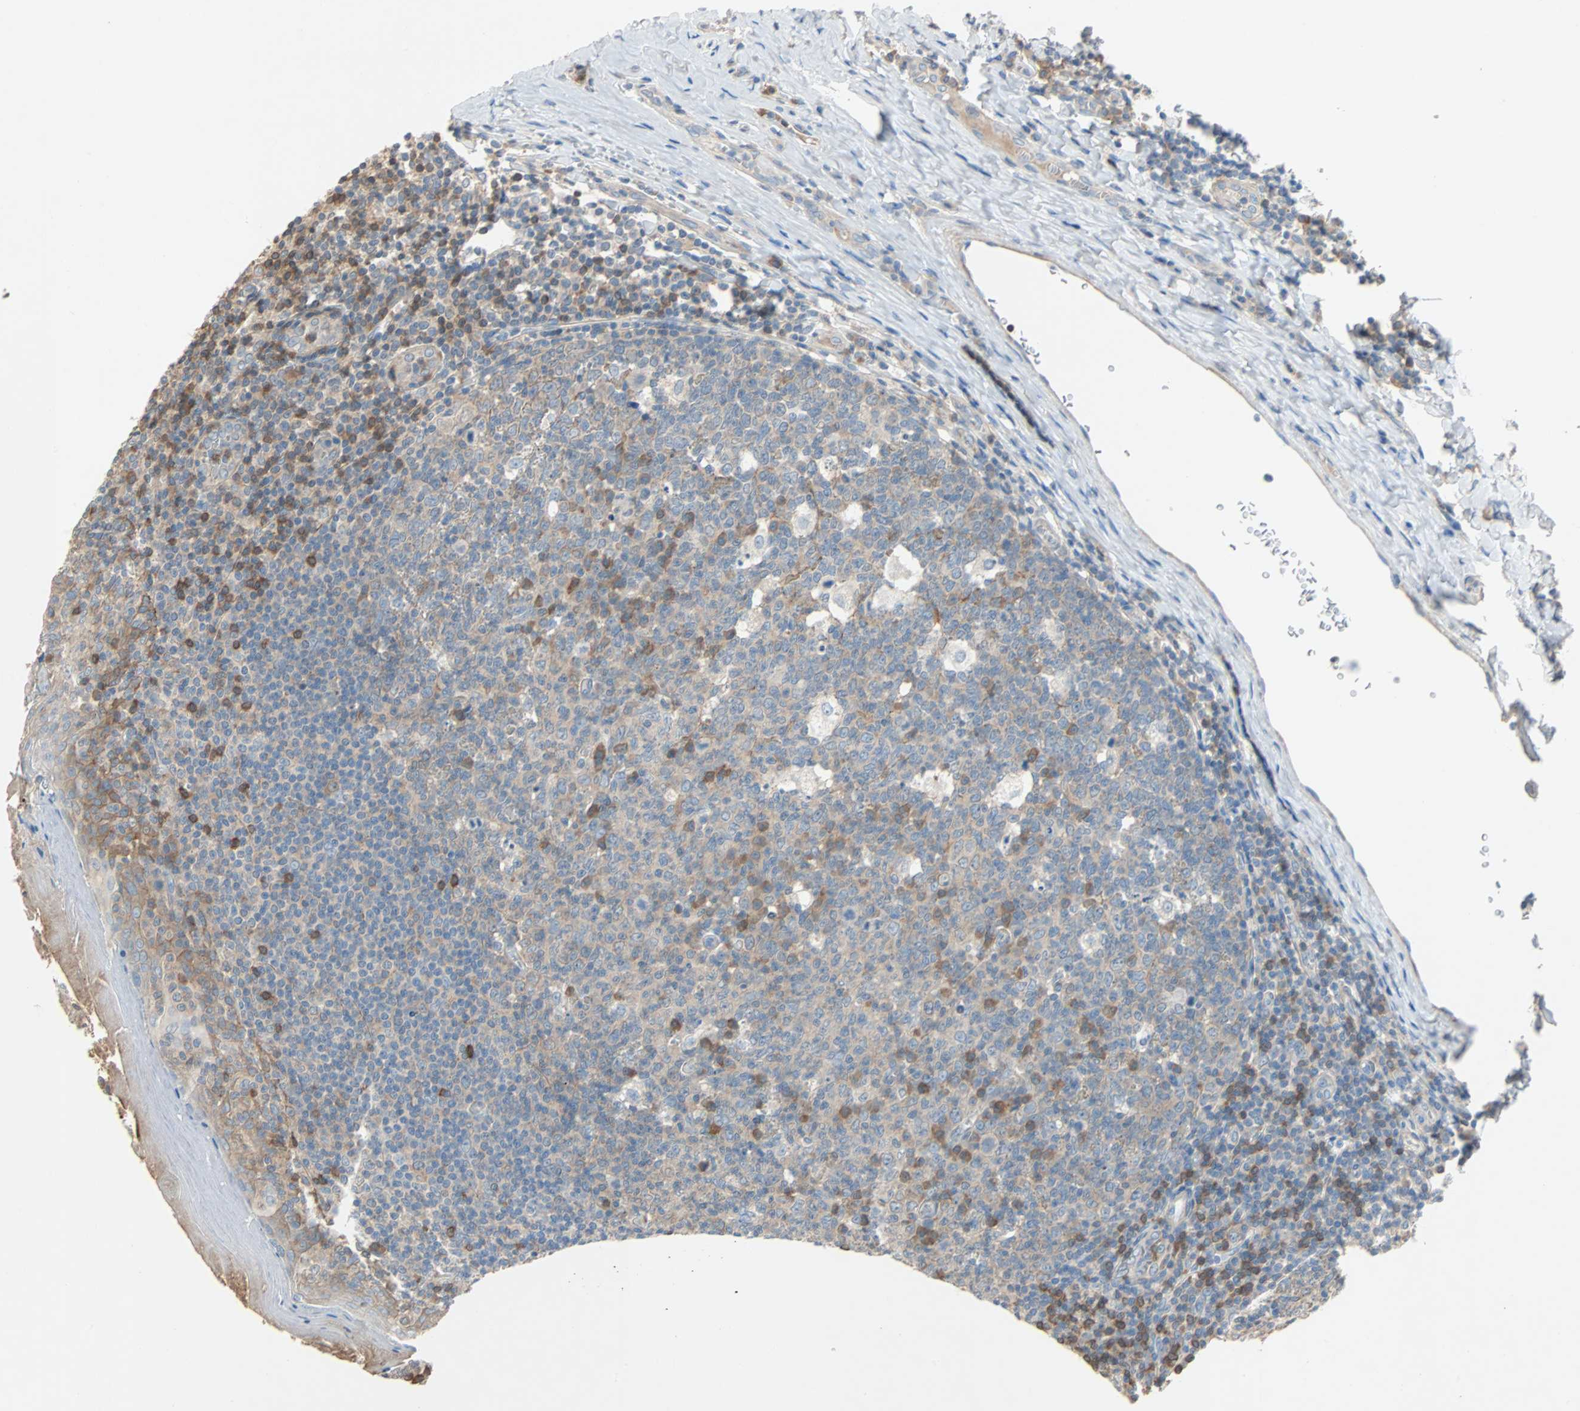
{"staining": {"intensity": "weak", "quantity": ">75%", "location": "cytoplasmic/membranous"}, "tissue": "tonsil", "cell_type": "Germinal center cells", "image_type": "normal", "snomed": [{"axis": "morphology", "description": "Normal tissue, NOS"}, {"axis": "topography", "description": "Tonsil"}], "caption": "Germinal center cells show low levels of weak cytoplasmic/membranous staining in approximately >75% of cells in normal human tonsil. The staining was performed using DAB to visualize the protein expression in brown, while the nuclei were stained in blue with hematoxylin (Magnification: 20x).", "gene": "TNFRSF12A", "patient": {"sex": "male", "age": 31}}